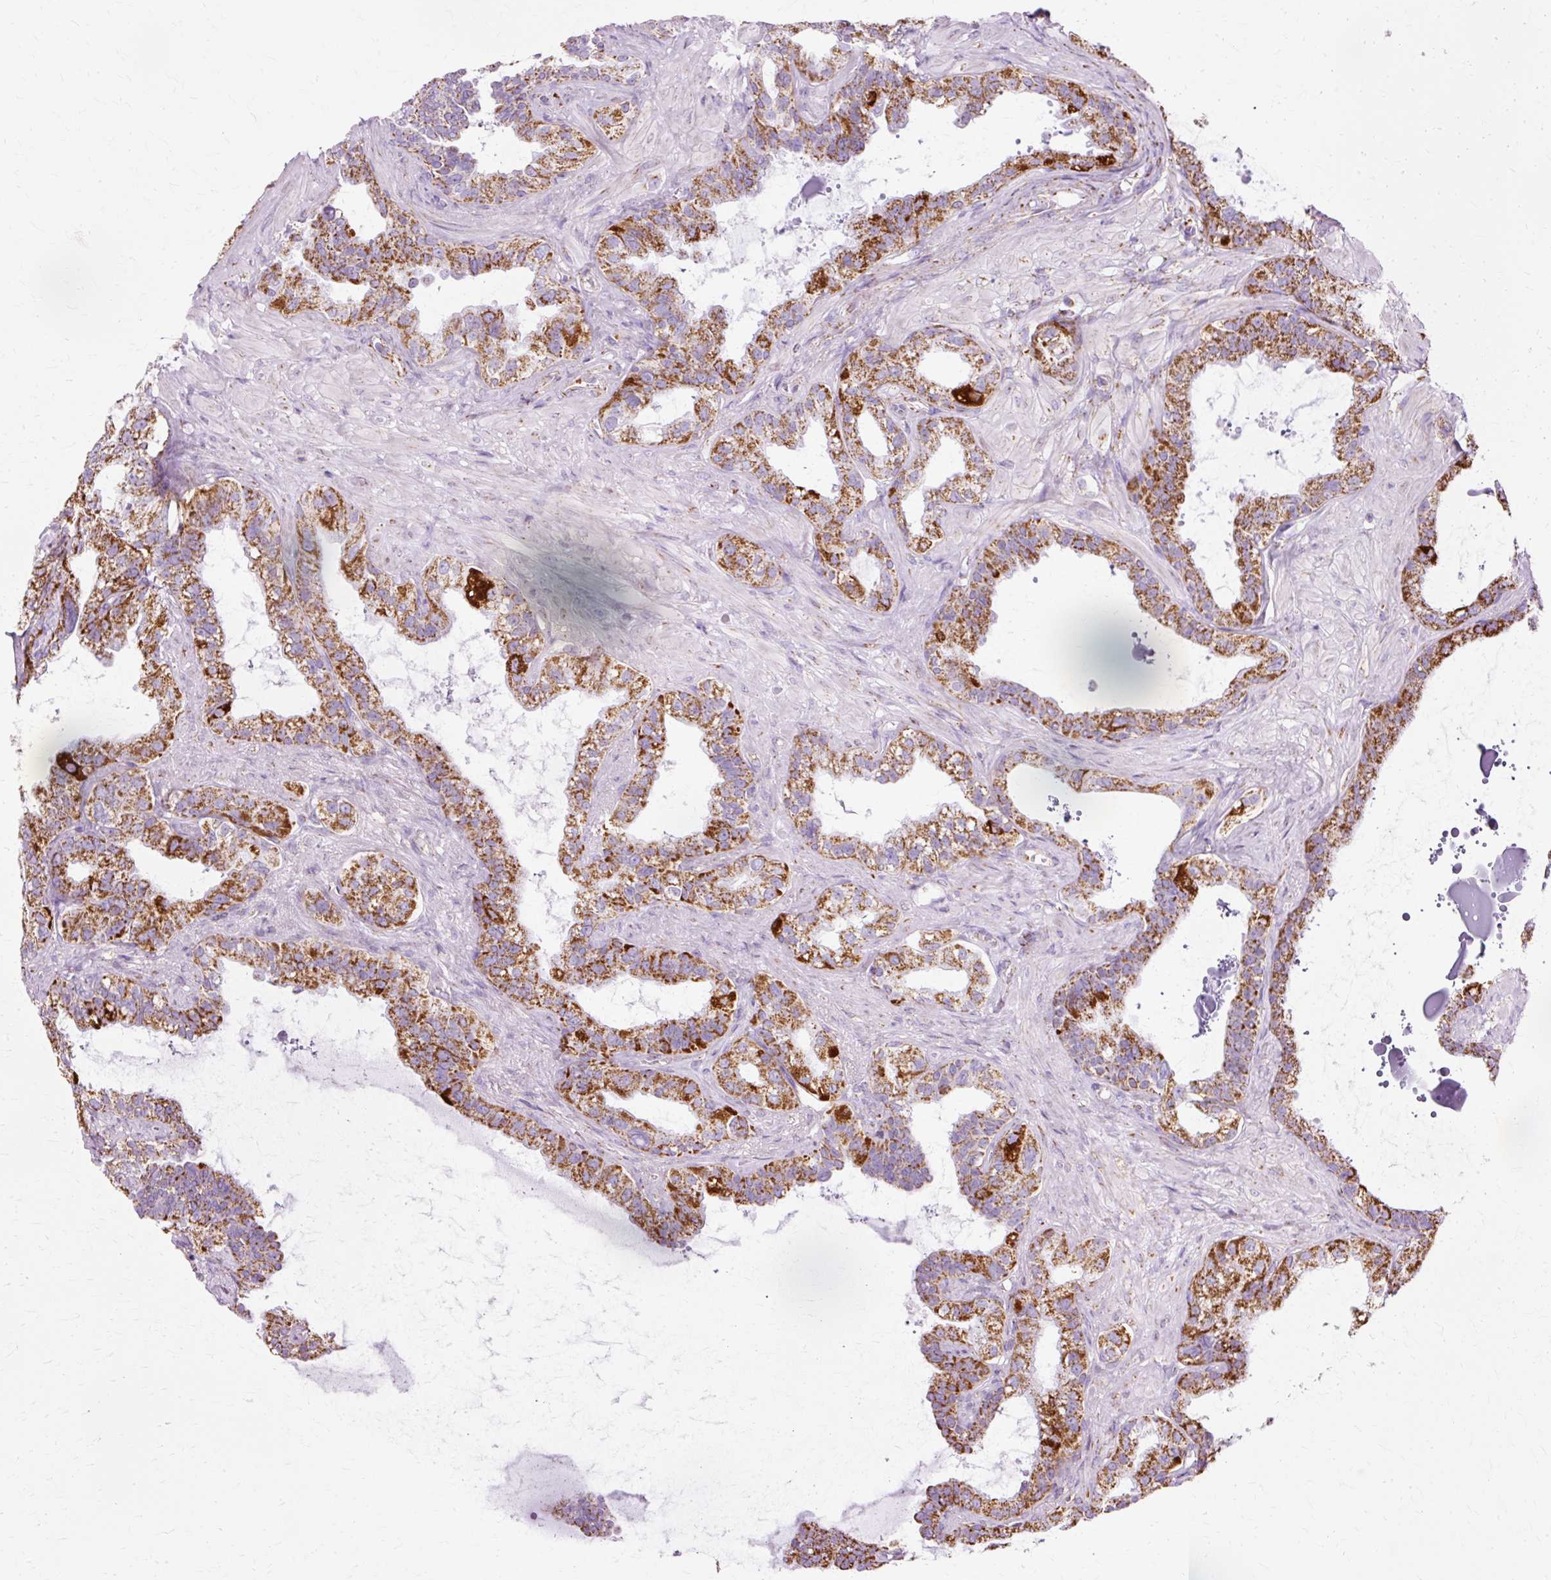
{"staining": {"intensity": "strong", "quantity": "25%-75%", "location": "cytoplasmic/membranous"}, "tissue": "seminal vesicle", "cell_type": "Glandular cells", "image_type": "normal", "snomed": [{"axis": "morphology", "description": "Normal tissue, NOS"}, {"axis": "topography", "description": "Seminal veicle"}, {"axis": "topography", "description": "Peripheral nerve tissue"}], "caption": "Immunohistochemical staining of benign human seminal vesicle exhibits 25%-75% levels of strong cytoplasmic/membranous protein expression in approximately 25%-75% of glandular cells.", "gene": "ATP5PO", "patient": {"sex": "male", "age": 76}}